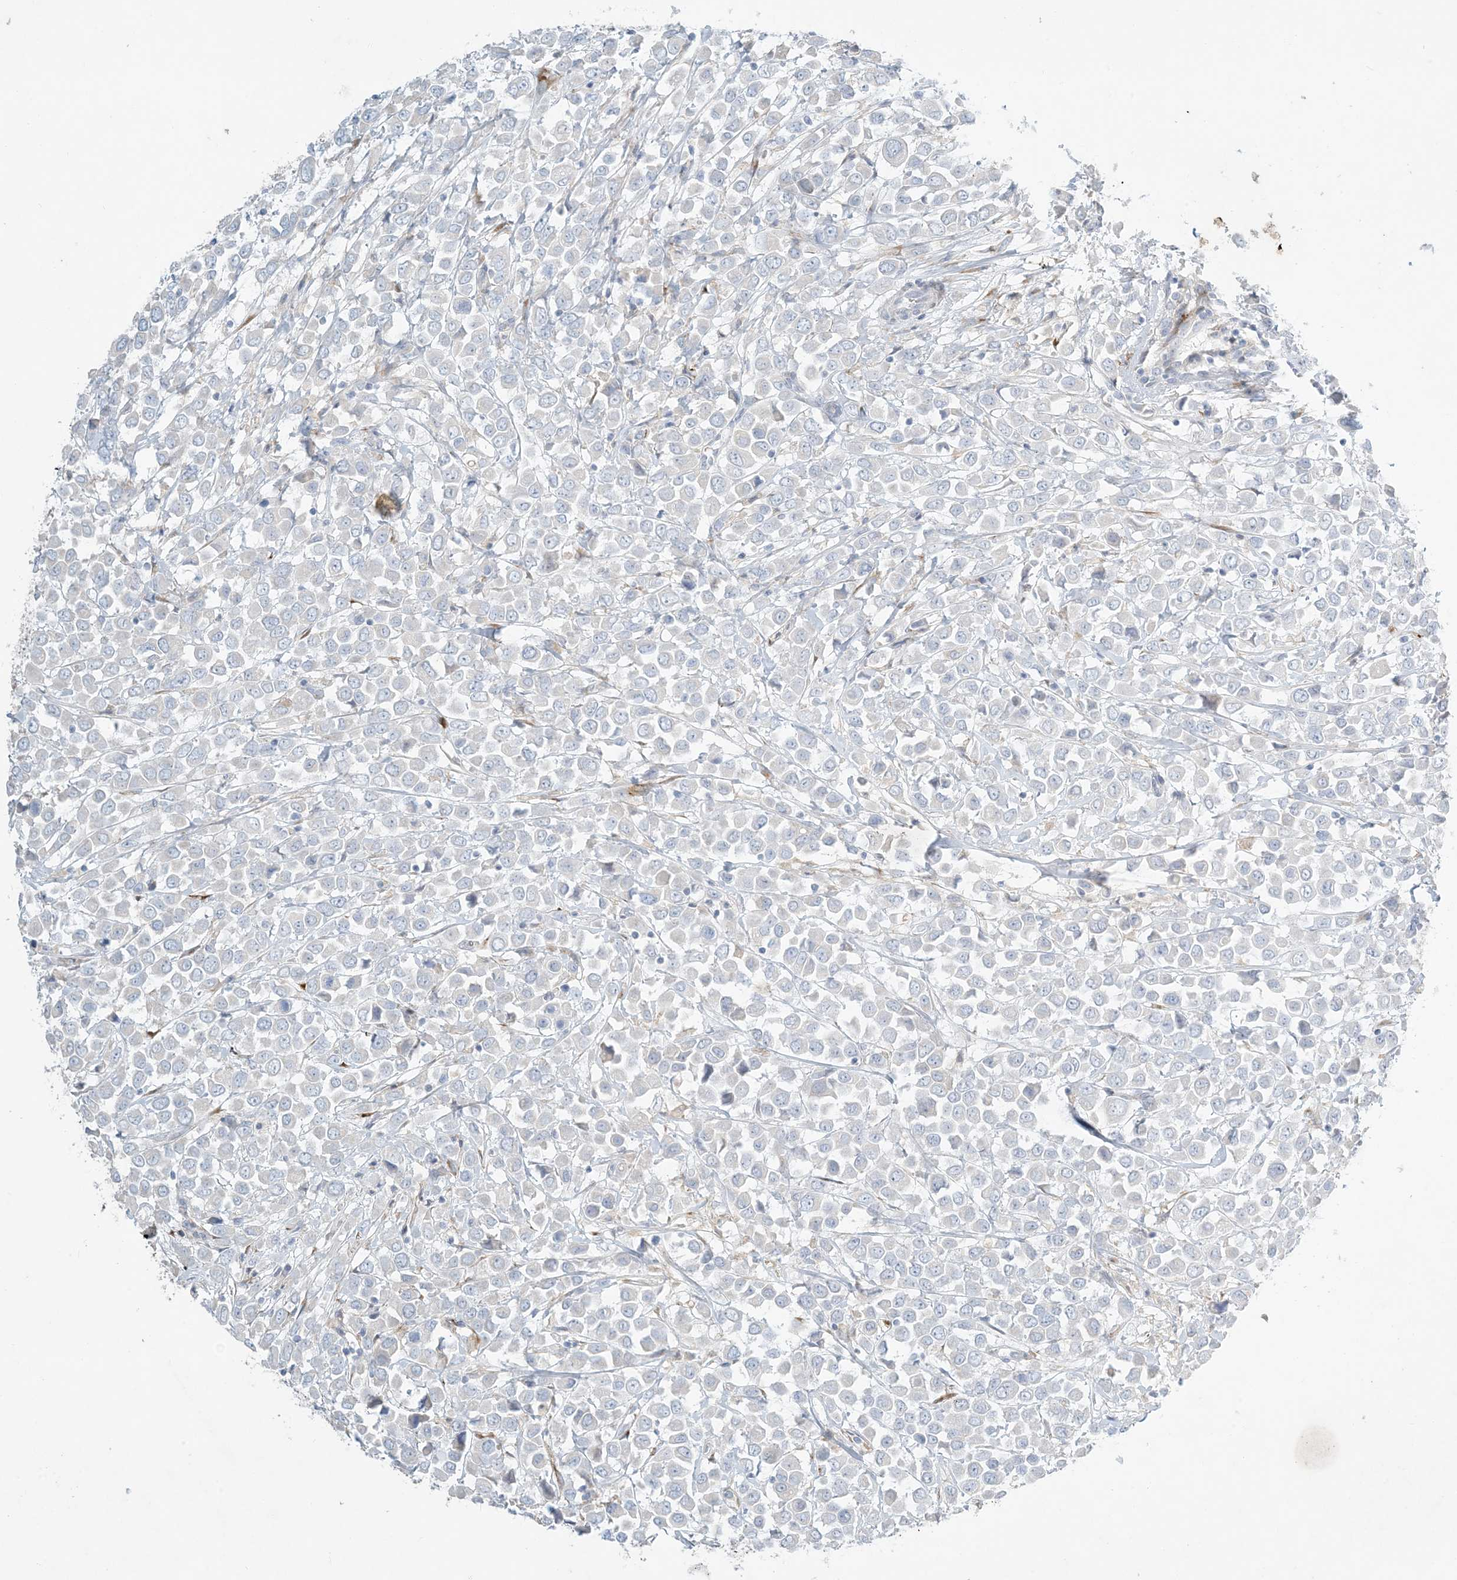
{"staining": {"intensity": "negative", "quantity": "none", "location": "none"}, "tissue": "breast cancer", "cell_type": "Tumor cells", "image_type": "cancer", "snomed": [{"axis": "morphology", "description": "Duct carcinoma"}, {"axis": "topography", "description": "Breast"}], "caption": "IHC photomicrograph of neoplastic tissue: breast cancer (intraductal carcinoma) stained with DAB exhibits no significant protein staining in tumor cells.", "gene": "ZNF385D", "patient": {"sex": "female", "age": 61}}